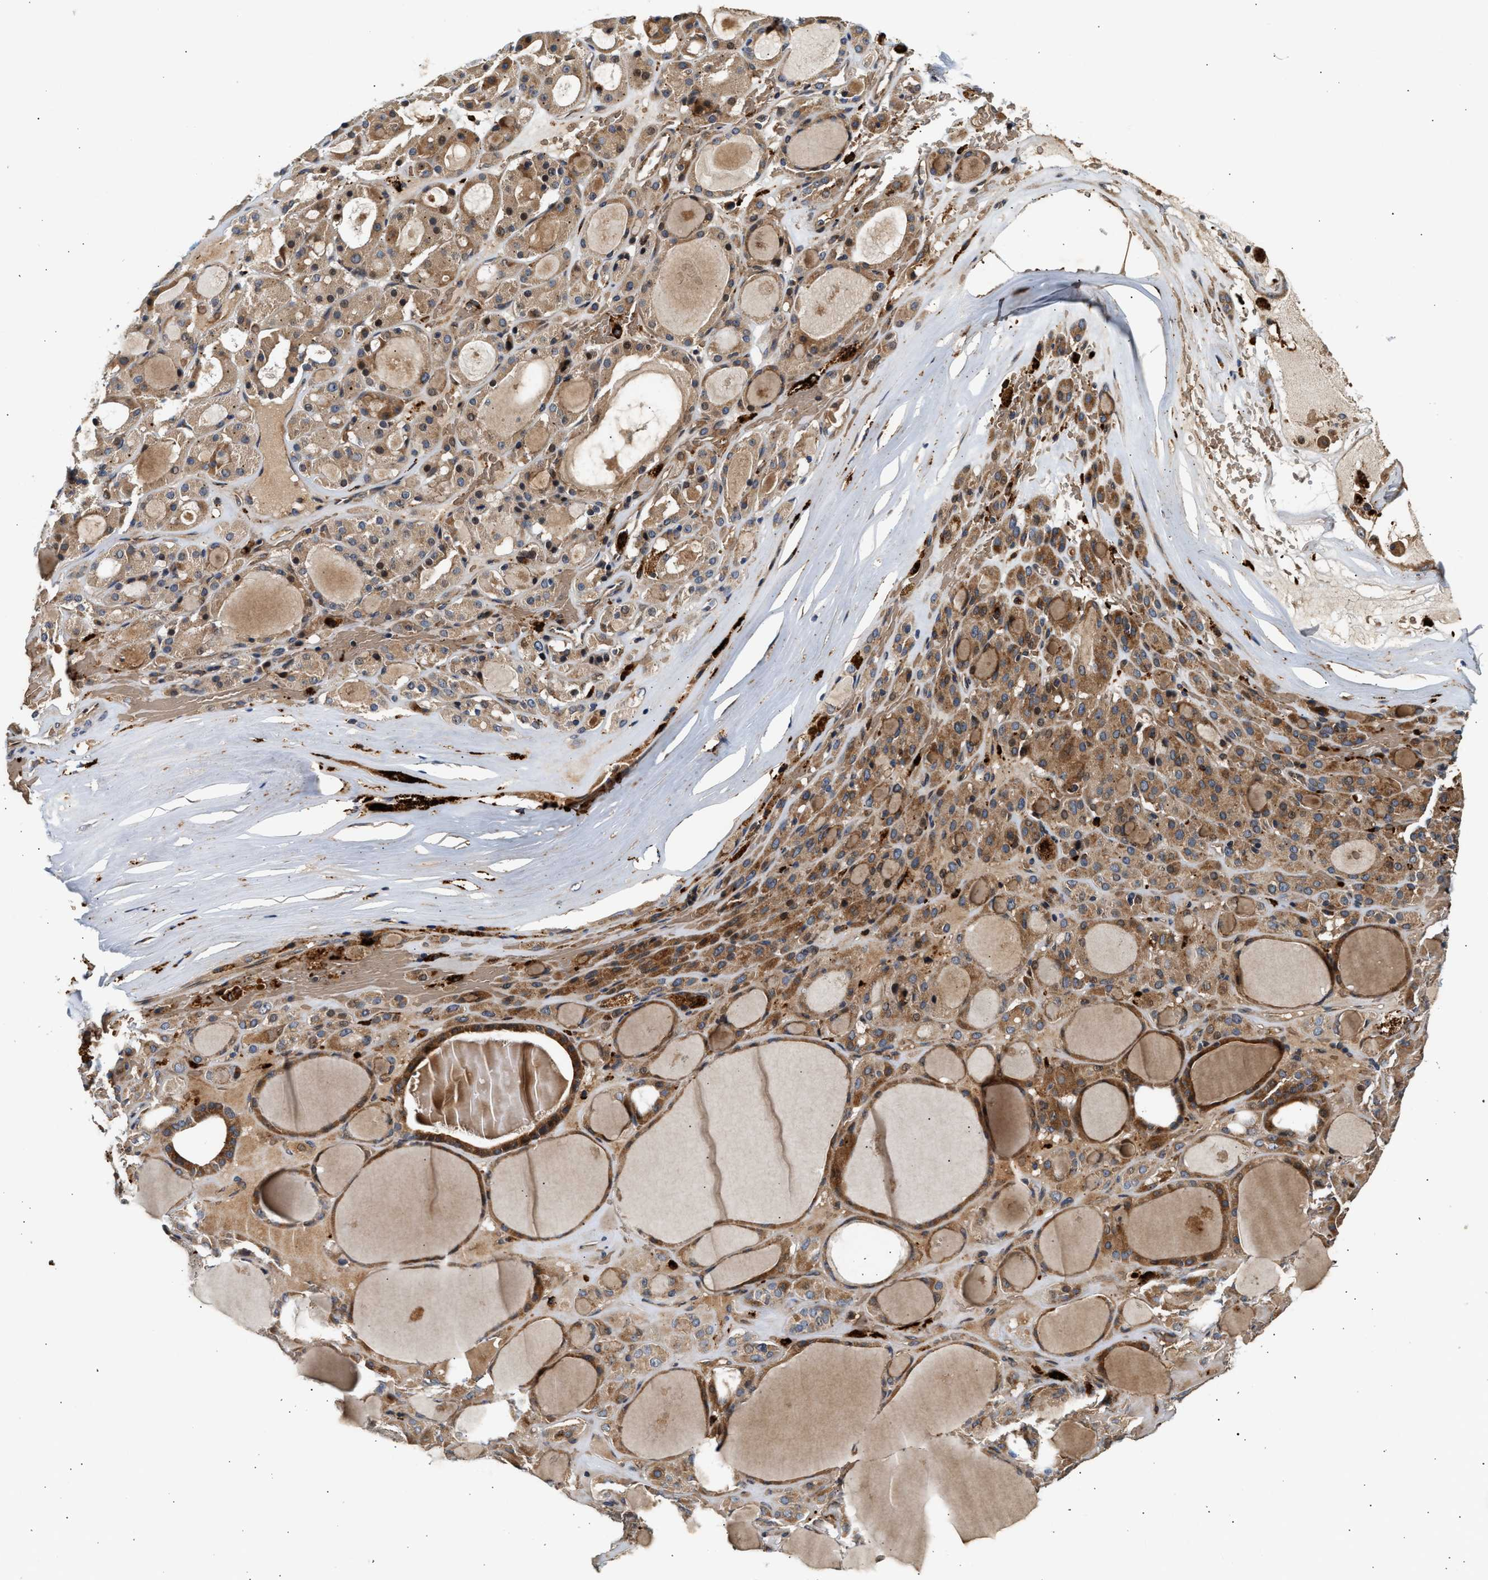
{"staining": {"intensity": "strong", "quantity": ">75%", "location": "cytoplasmic/membranous"}, "tissue": "thyroid gland", "cell_type": "Glandular cells", "image_type": "normal", "snomed": [{"axis": "morphology", "description": "Normal tissue, NOS"}, {"axis": "morphology", "description": "Carcinoma, NOS"}, {"axis": "topography", "description": "Thyroid gland"}], "caption": "Glandular cells exhibit strong cytoplasmic/membranous positivity in approximately >75% of cells in benign thyroid gland. The staining was performed using DAB to visualize the protein expression in brown, while the nuclei were stained in blue with hematoxylin (Magnification: 20x).", "gene": "PLD3", "patient": {"sex": "female", "age": 86}}